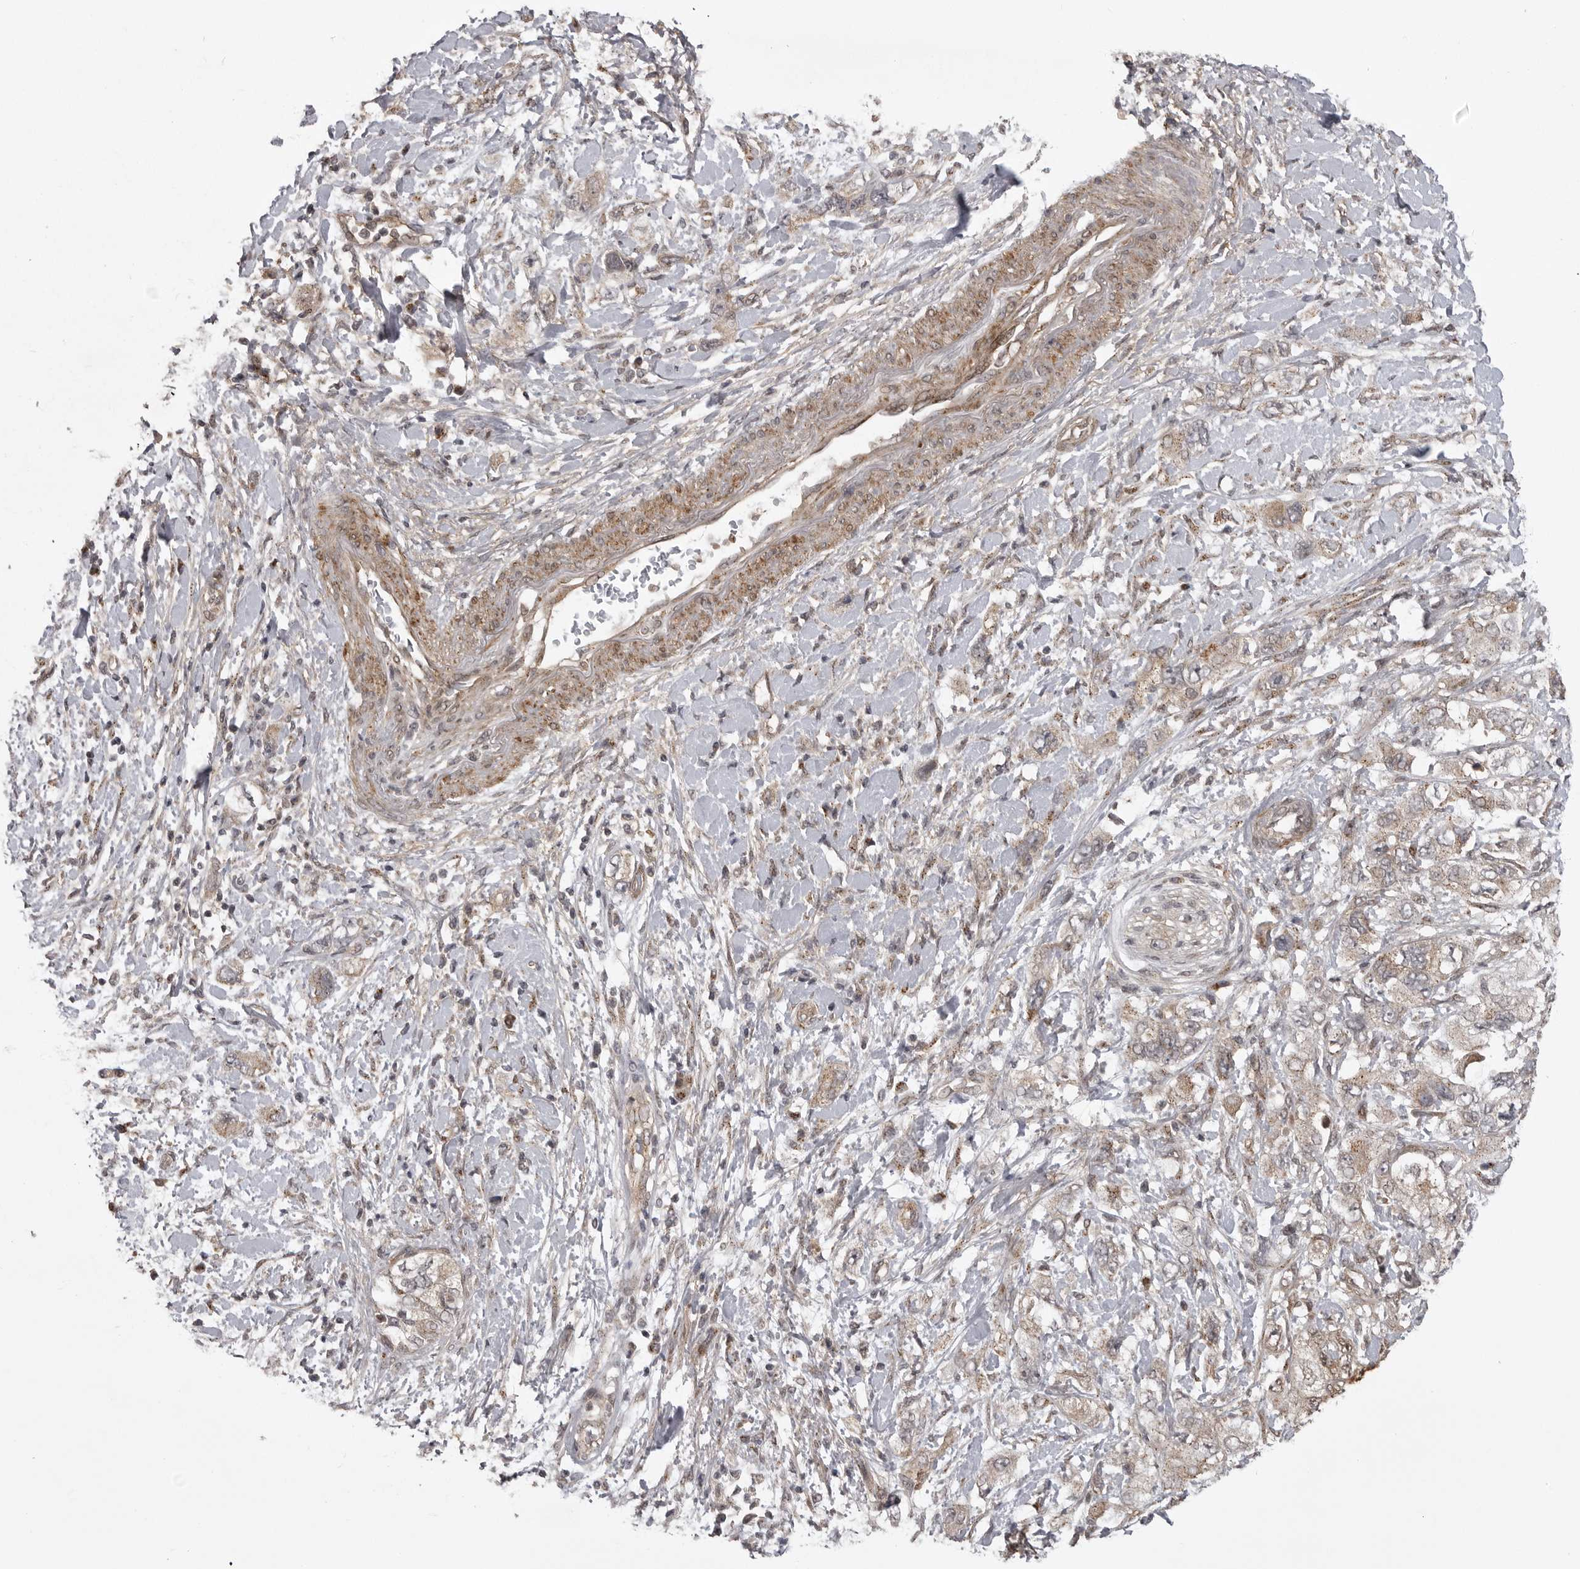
{"staining": {"intensity": "moderate", "quantity": ">75%", "location": "cytoplasmic/membranous"}, "tissue": "pancreatic cancer", "cell_type": "Tumor cells", "image_type": "cancer", "snomed": [{"axis": "morphology", "description": "Adenocarcinoma, NOS"}, {"axis": "topography", "description": "Pancreas"}], "caption": "Immunohistochemistry (IHC) of pancreatic adenocarcinoma demonstrates medium levels of moderate cytoplasmic/membranous positivity in about >75% of tumor cells.", "gene": "SNX16", "patient": {"sex": "female", "age": 73}}